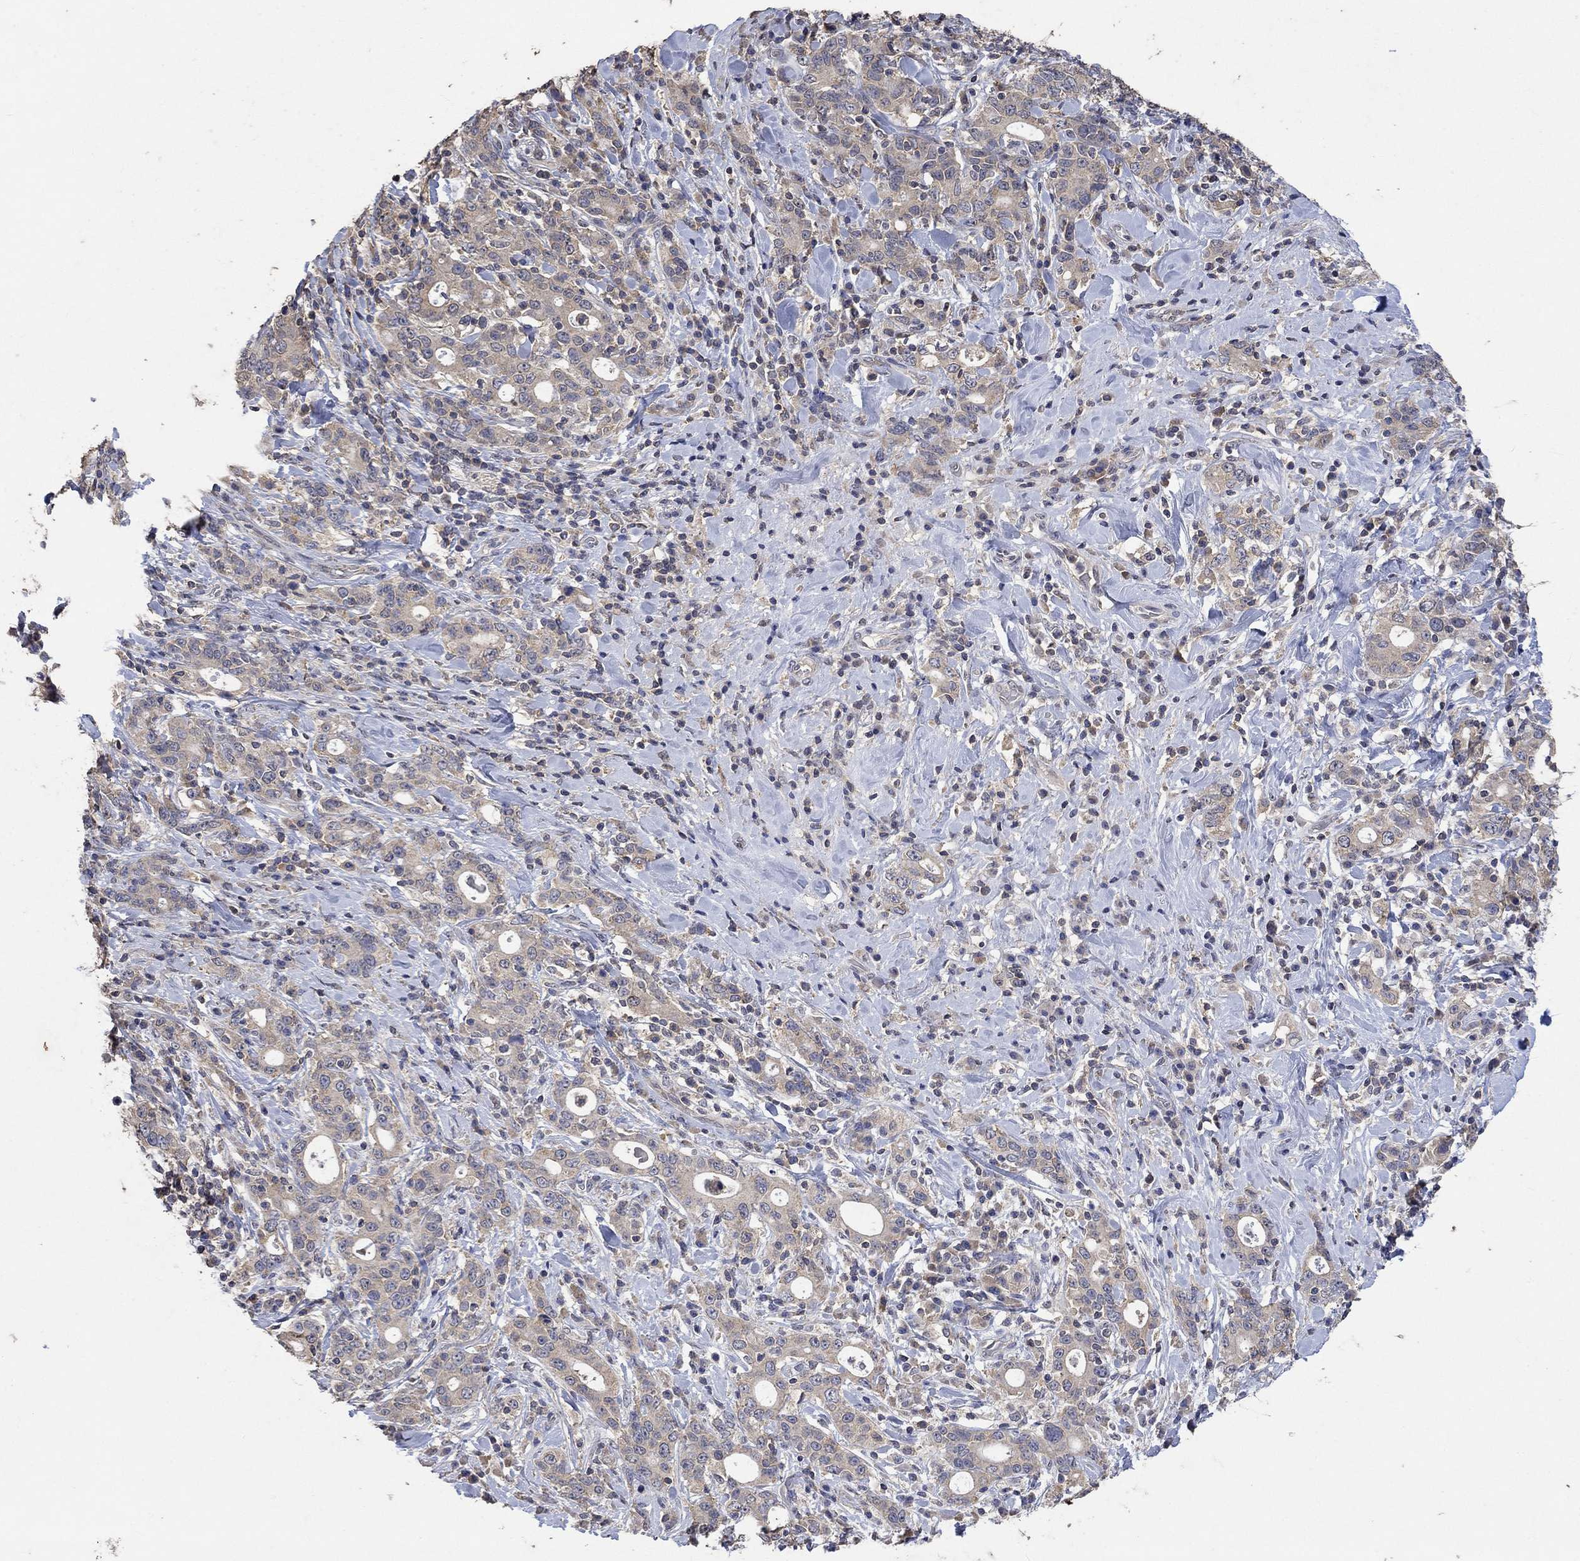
{"staining": {"intensity": "weak", "quantity": ">75%", "location": "cytoplasmic/membranous"}, "tissue": "stomach cancer", "cell_type": "Tumor cells", "image_type": "cancer", "snomed": [{"axis": "morphology", "description": "Adenocarcinoma, NOS"}, {"axis": "topography", "description": "Stomach"}], "caption": "Immunohistochemistry (IHC) of stomach adenocarcinoma shows low levels of weak cytoplasmic/membranous positivity in approximately >75% of tumor cells.", "gene": "PTPN20", "patient": {"sex": "male", "age": 79}}